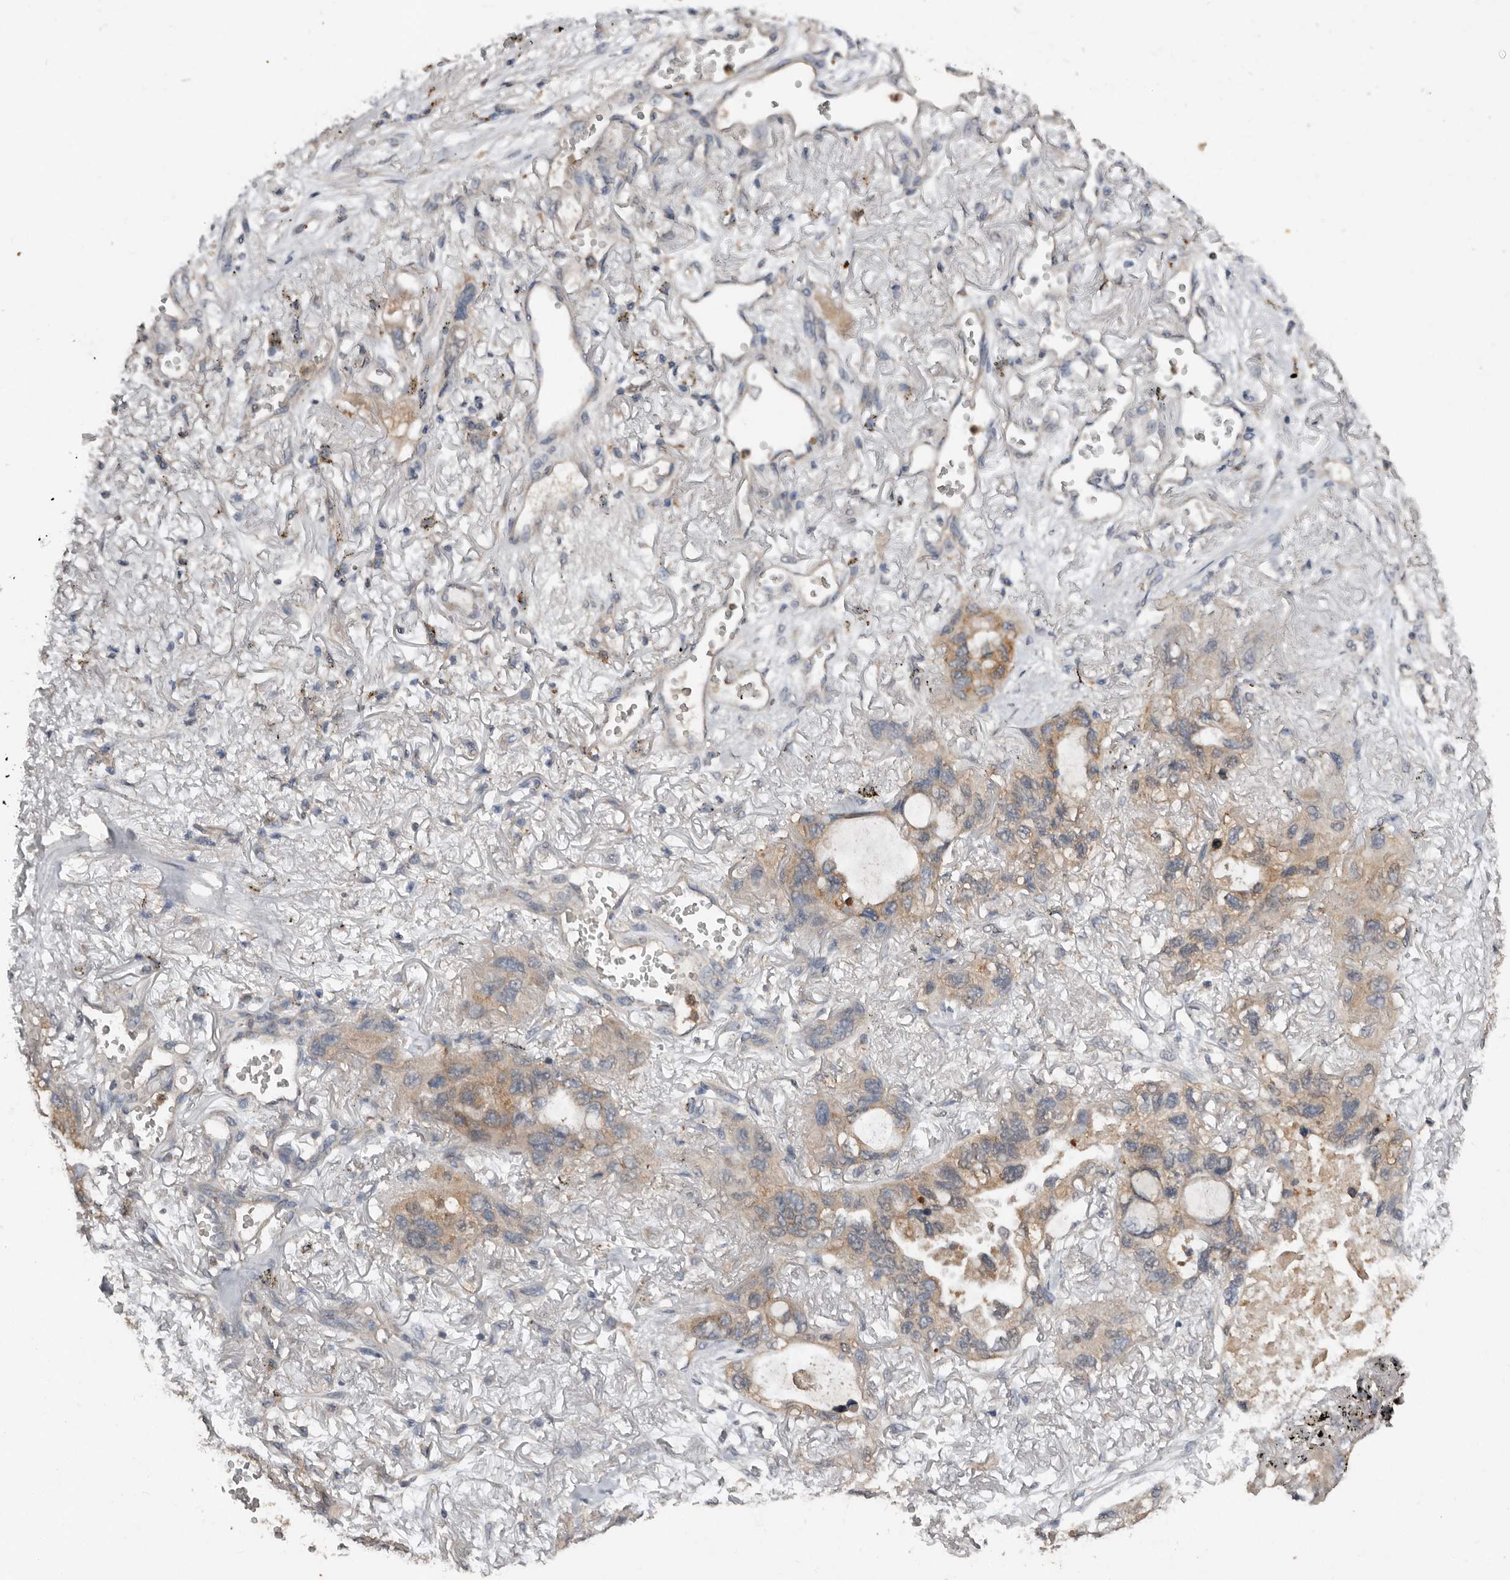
{"staining": {"intensity": "weak", "quantity": "25%-75%", "location": "cytoplasmic/membranous"}, "tissue": "lung cancer", "cell_type": "Tumor cells", "image_type": "cancer", "snomed": [{"axis": "morphology", "description": "Squamous cell carcinoma, NOS"}, {"axis": "topography", "description": "Lung"}], "caption": "Immunohistochemical staining of lung squamous cell carcinoma displays low levels of weak cytoplasmic/membranous positivity in about 25%-75% of tumor cells. Using DAB (3,3'-diaminobenzidine) (brown) and hematoxylin (blue) stains, captured at high magnification using brightfield microscopy.", "gene": "EDEM1", "patient": {"sex": "female", "age": 73}}